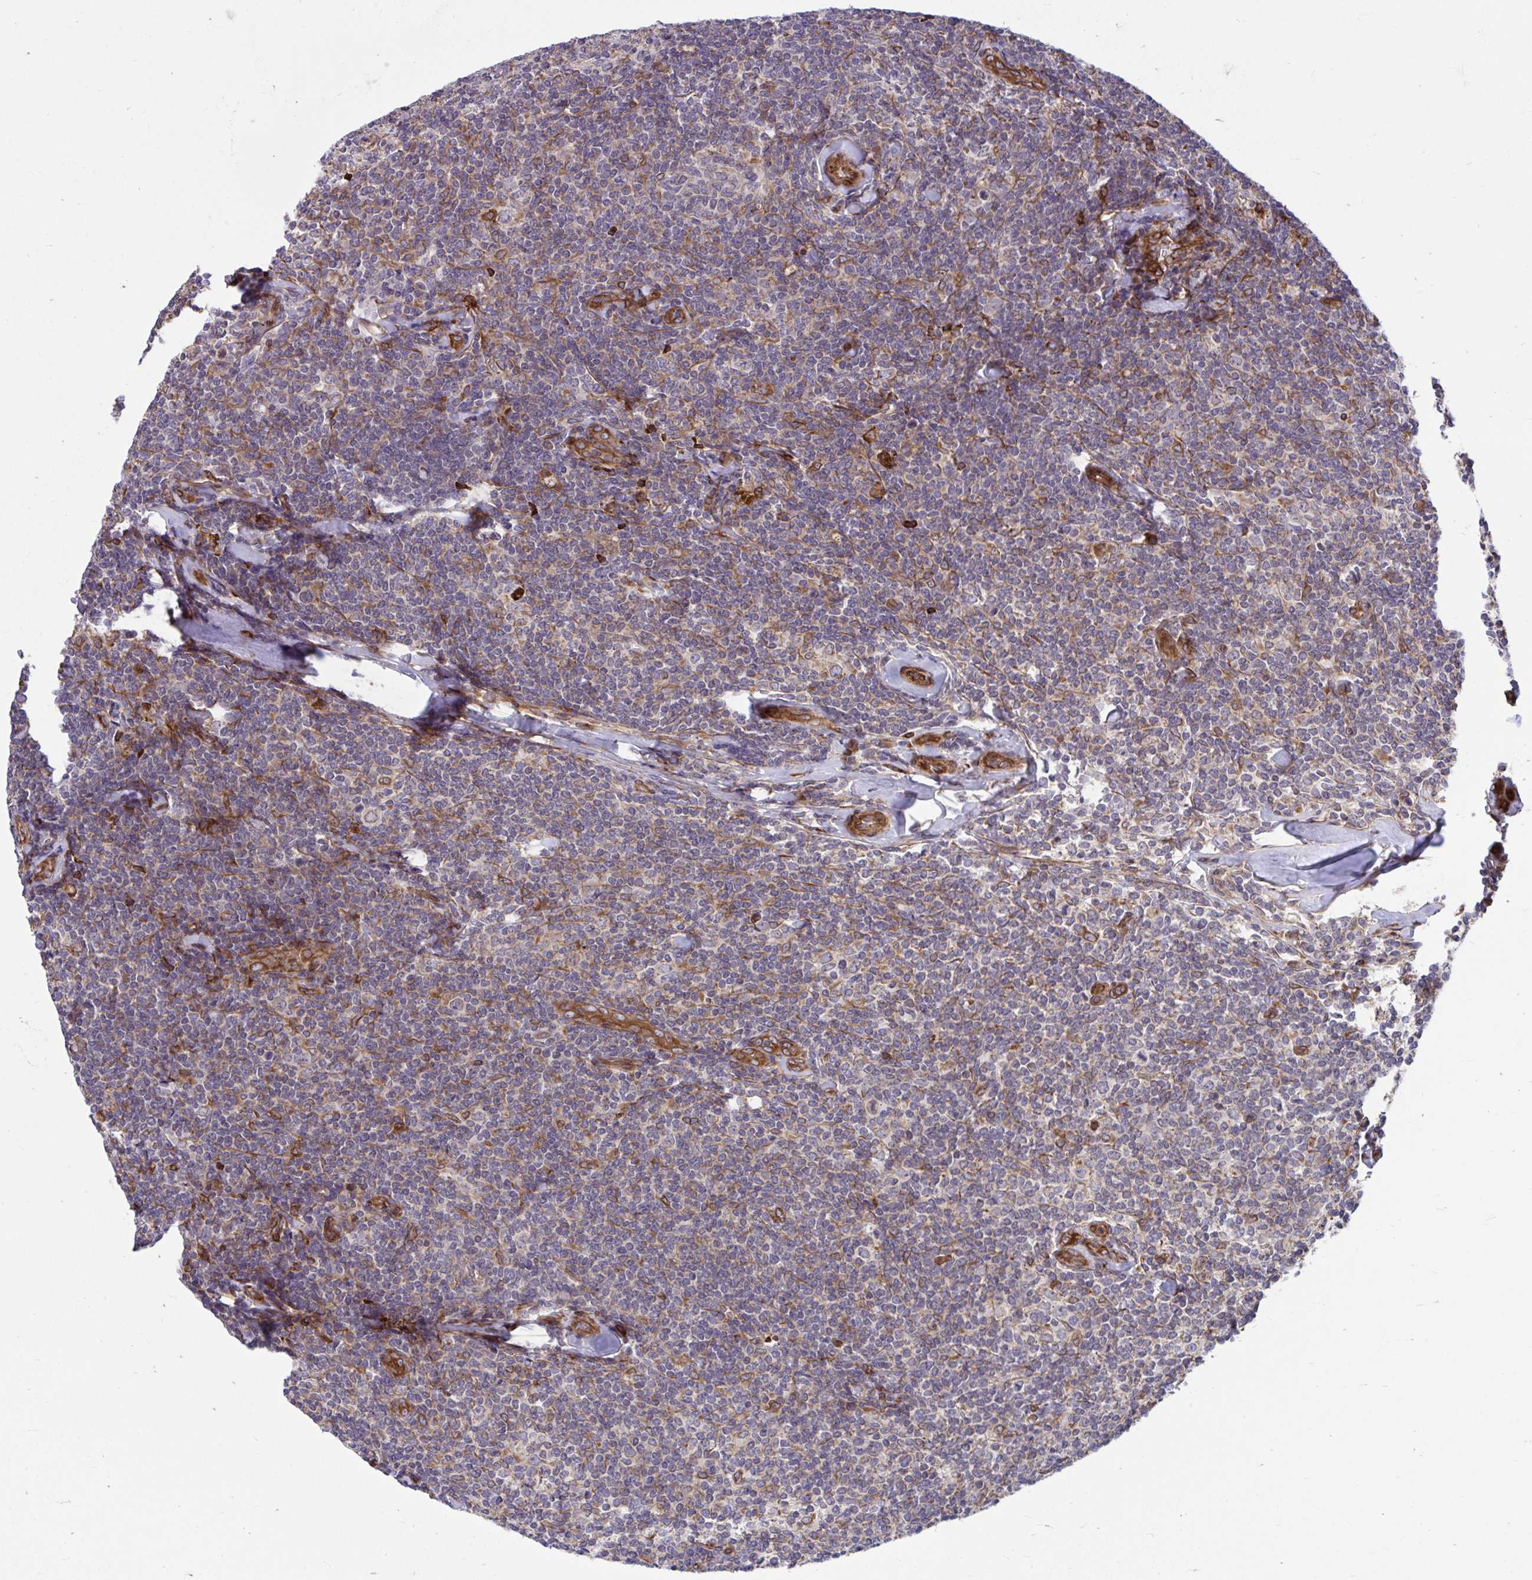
{"staining": {"intensity": "negative", "quantity": "none", "location": "none"}, "tissue": "lymphoma", "cell_type": "Tumor cells", "image_type": "cancer", "snomed": [{"axis": "morphology", "description": "Malignant lymphoma, non-Hodgkin's type, Low grade"}, {"axis": "topography", "description": "Lymph node"}], "caption": "DAB (3,3'-diaminobenzidine) immunohistochemical staining of human low-grade malignant lymphoma, non-Hodgkin's type shows no significant staining in tumor cells. (Stains: DAB (3,3'-diaminobenzidine) immunohistochemistry (IHC) with hematoxylin counter stain, Microscopy: brightfield microscopy at high magnification).", "gene": "STIM2", "patient": {"sex": "female", "age": 56}}